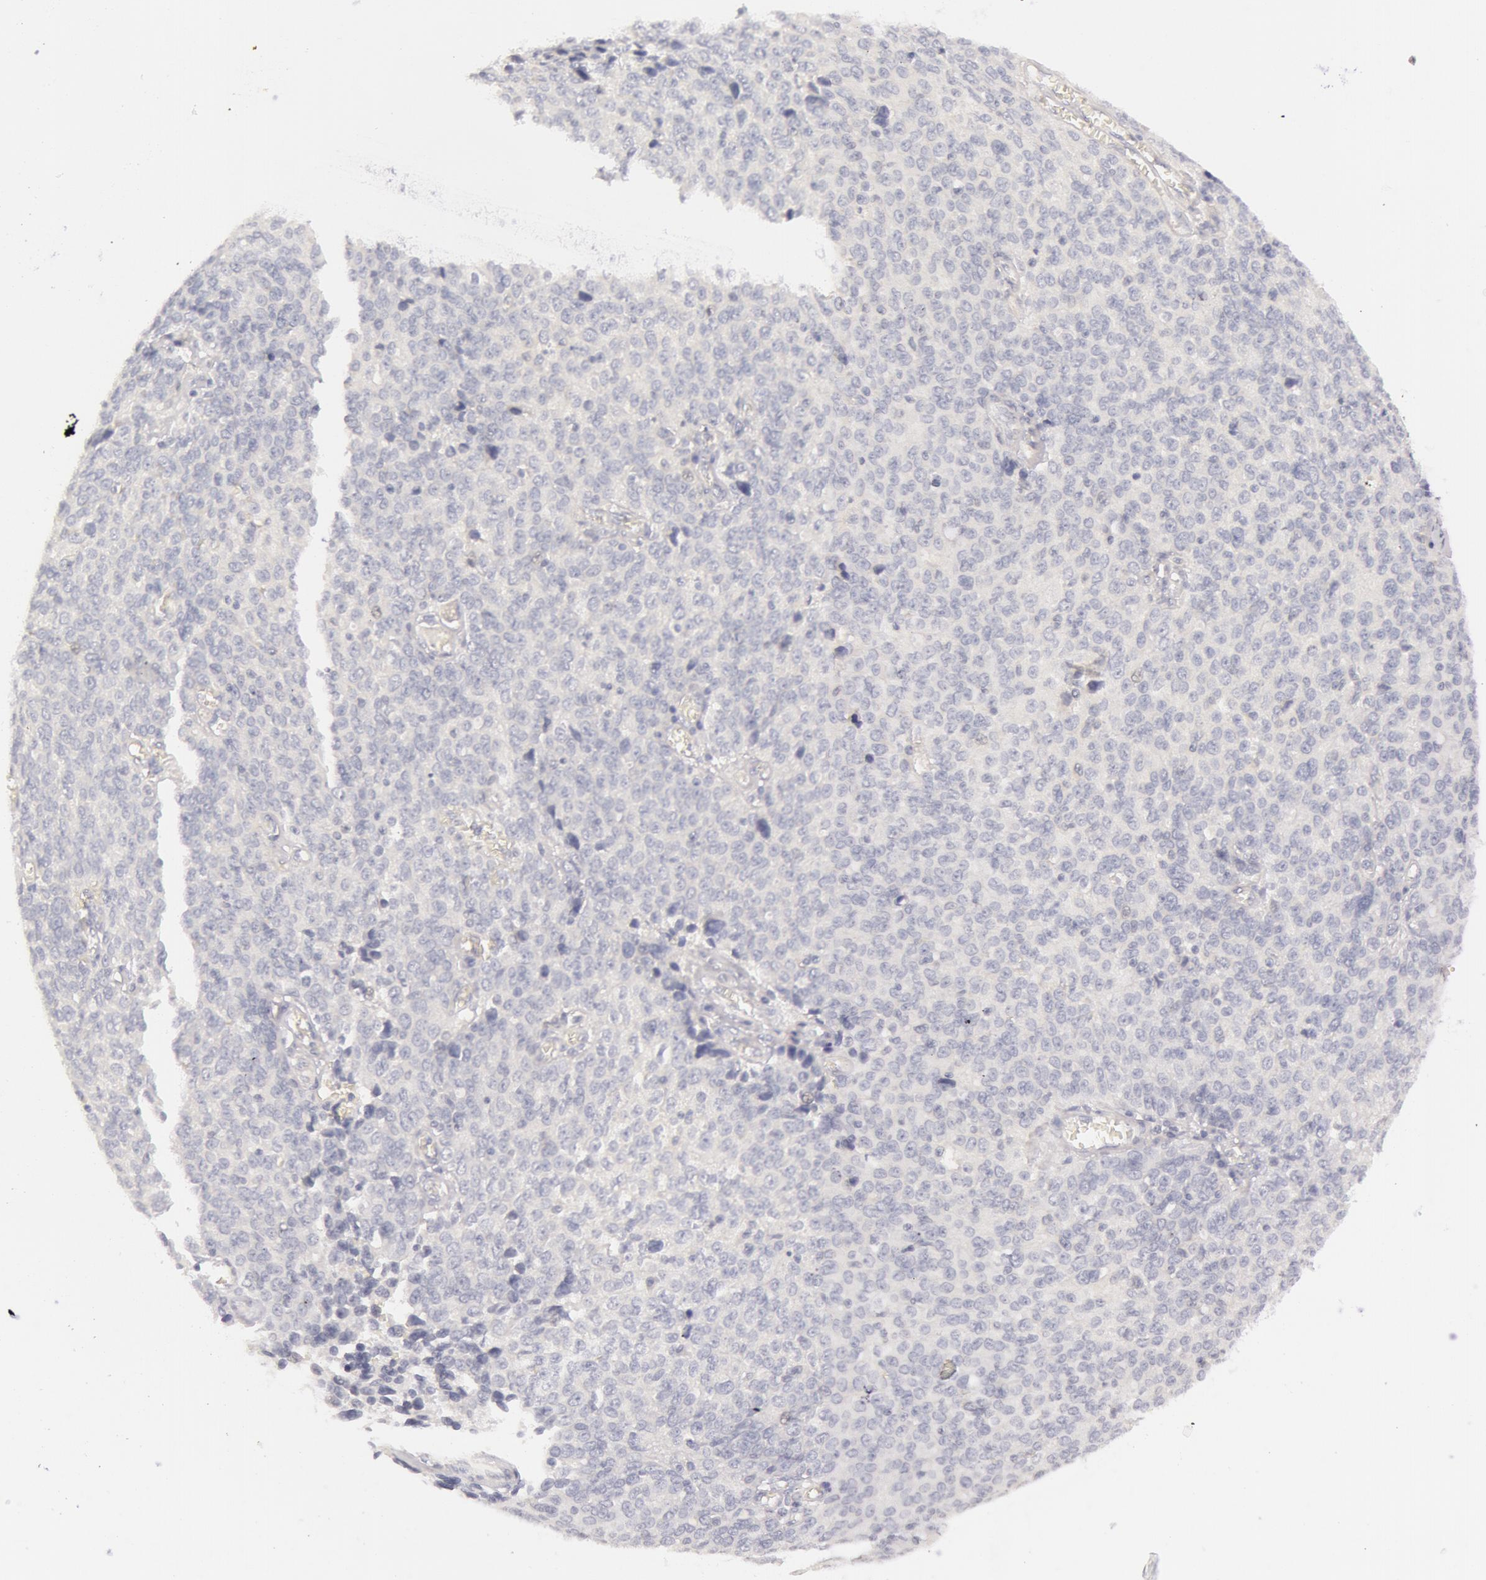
{"staining": {"intensity": "negative", "quantity": "none", "location": "none"}, "tissue": "ovarian cancer", "cell_type": "Tumor cells", "image_type": "cancer", "snomed": [{"axis": "morphology", "description": "Carcinoma, endometroid"}, {"axis": "topography", "description": "Ovary"}], "caption": "Immunohistochemistry image of neoplastic tissue: human endometroid carcinoma (ovarian) stained with DAB reveals no significant protein positivity in tumor cells. (Immunohistochemistry, brightfield microscopy, high magnification).", "gene": "RBMY1F", "patient": {"sex": "female", "age": 75}}